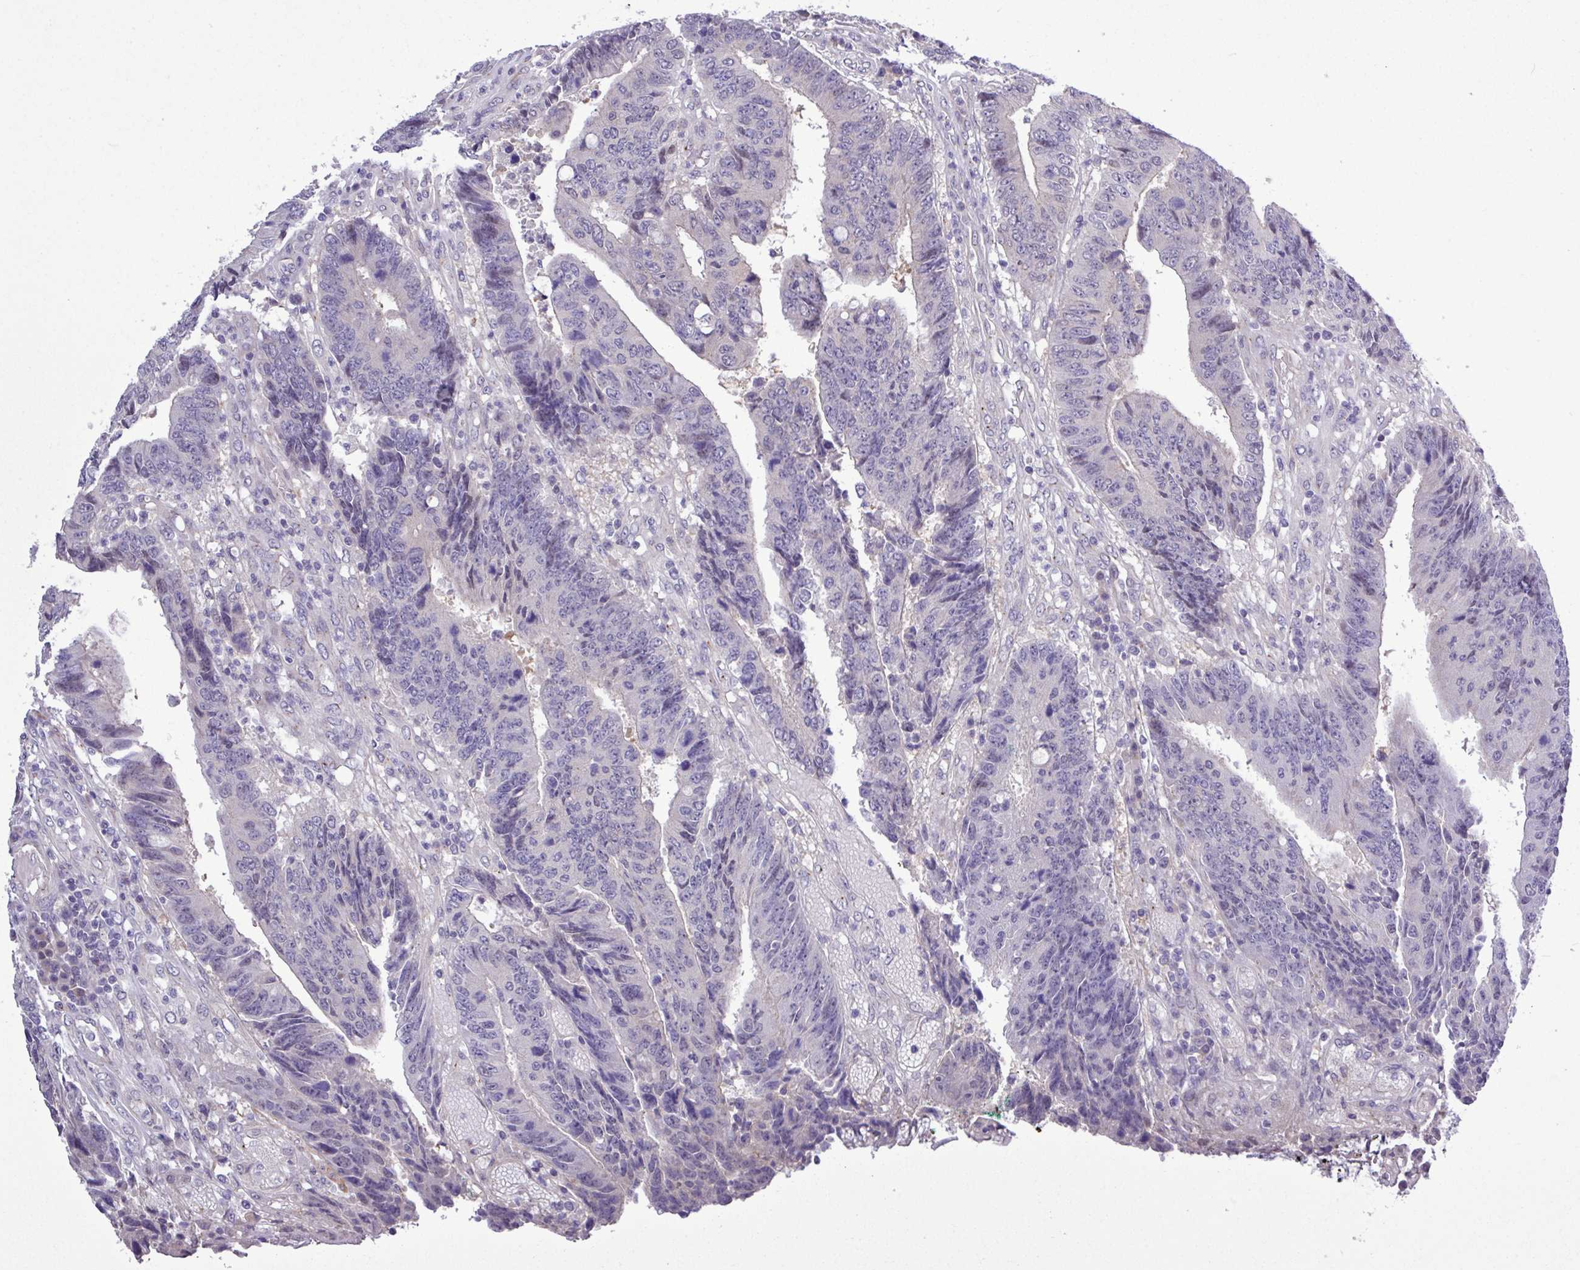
{"staining": {"intensity": "negative", "quantity": "none", "location": "none"}, "tissue": "colorectal cancer", "cell_type": "Tumor cells", "image_type": "cancer", "snomed": [{"axis": "morphology", "description": "Adenocarcinoma, NOS"}, {"axis": "topography", "description": "Rectum"}], "caption": "The image demonstrates no staining of tumor cells in colorectal adenocarcinoma.", "gene": "SPINK8", "patient": {"sex": "male", "age": 84}}